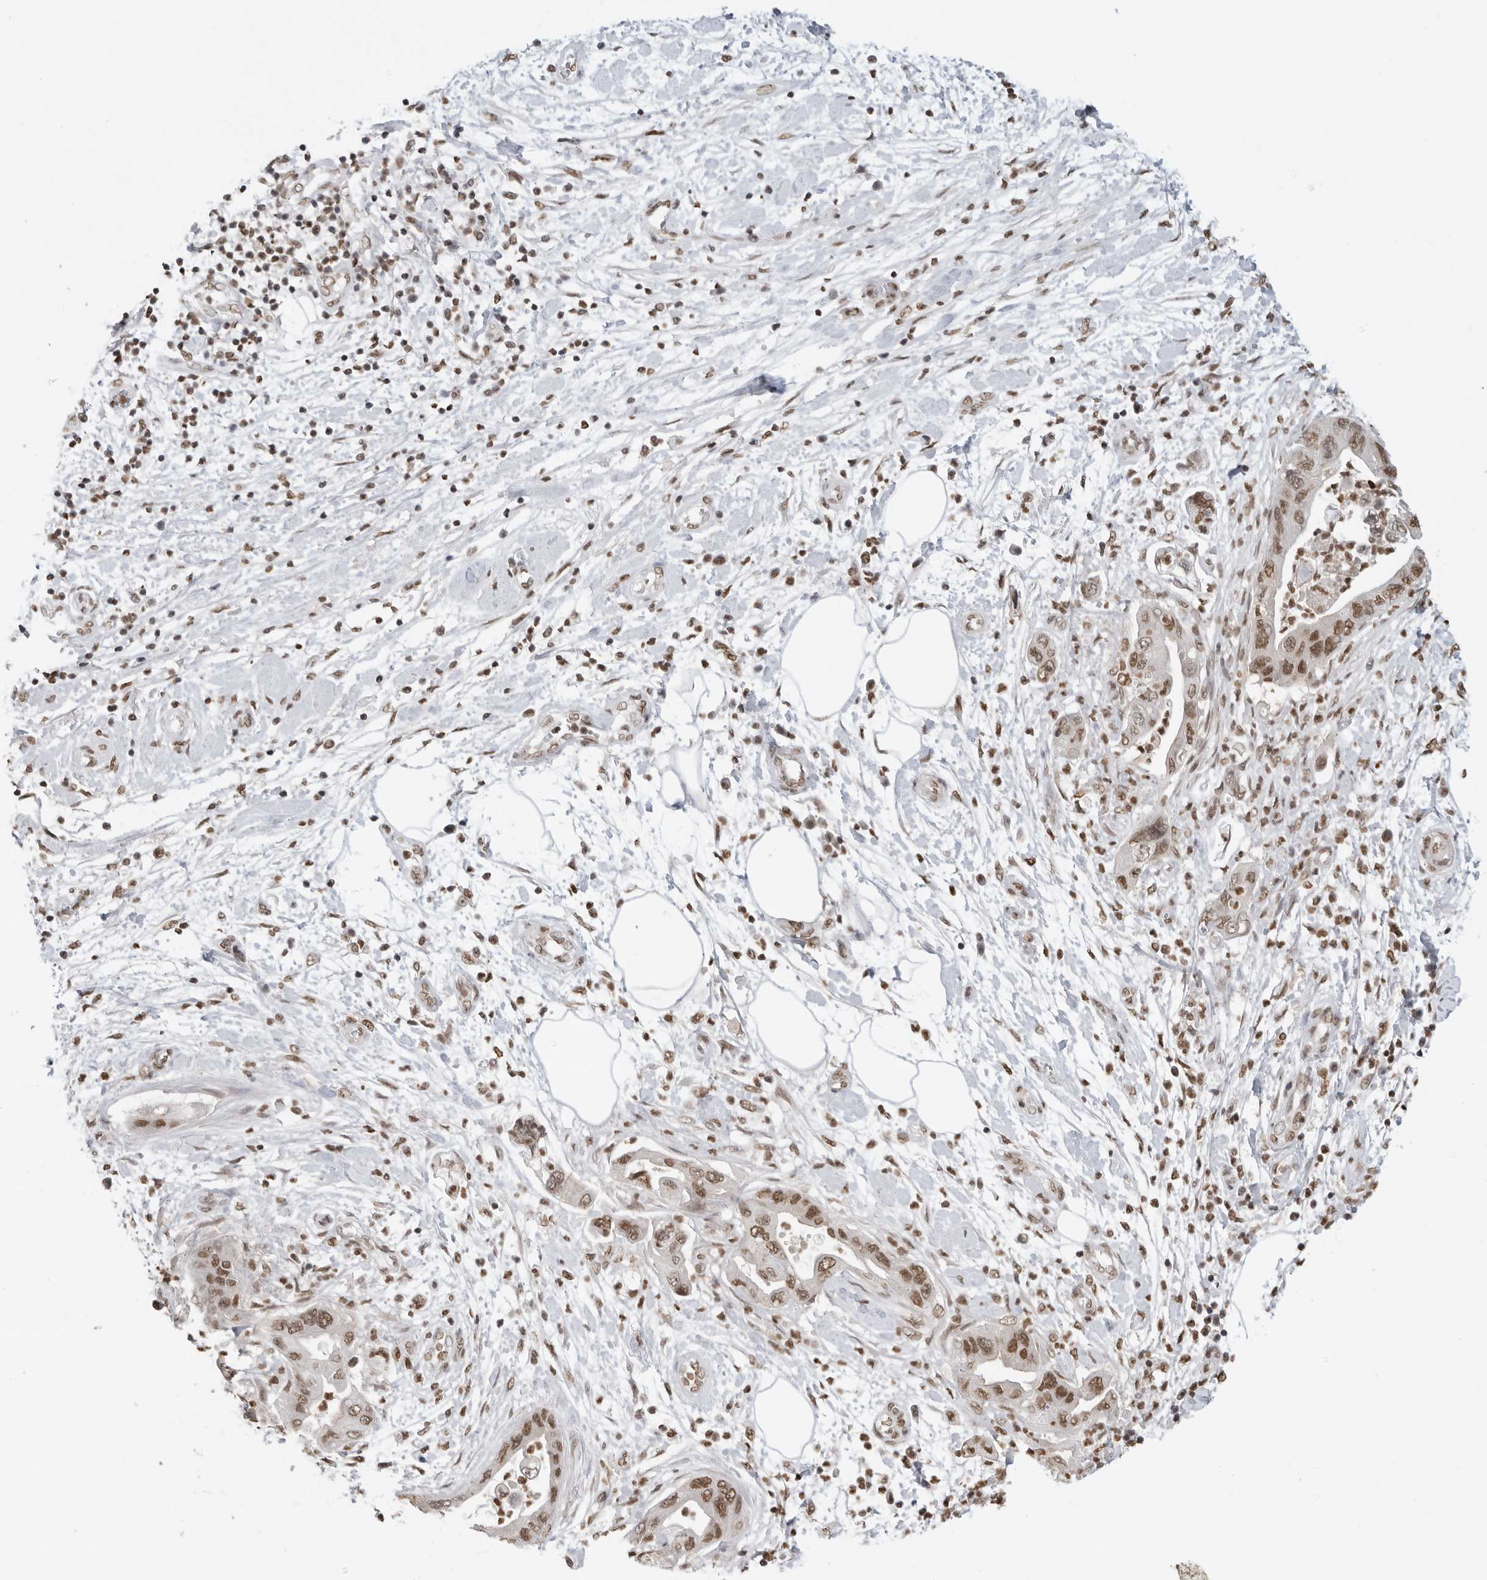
{"staining": {"intensity": "moderate", "quantity": ">75%", "location": "nuclear"}, "tissue": "pancreatic cancer", "cell_type": "Tumor cells", "image_type": "cancer", "snomed": [{"axis": "morphology", "description": "Adenocarcinoma, NOS"}, {"axis": "topography", "description": "Pancreas"}], "caption": "Immunohistochemistry (IHC) photomicrograph of pancreatic cancer stained for a protein (brown), which shows medium levels of moderate nuclear positivity in approximately >75% of tumor cells.", "gene": "RPA2", "patient": {"sex": "female", "age": 73}}